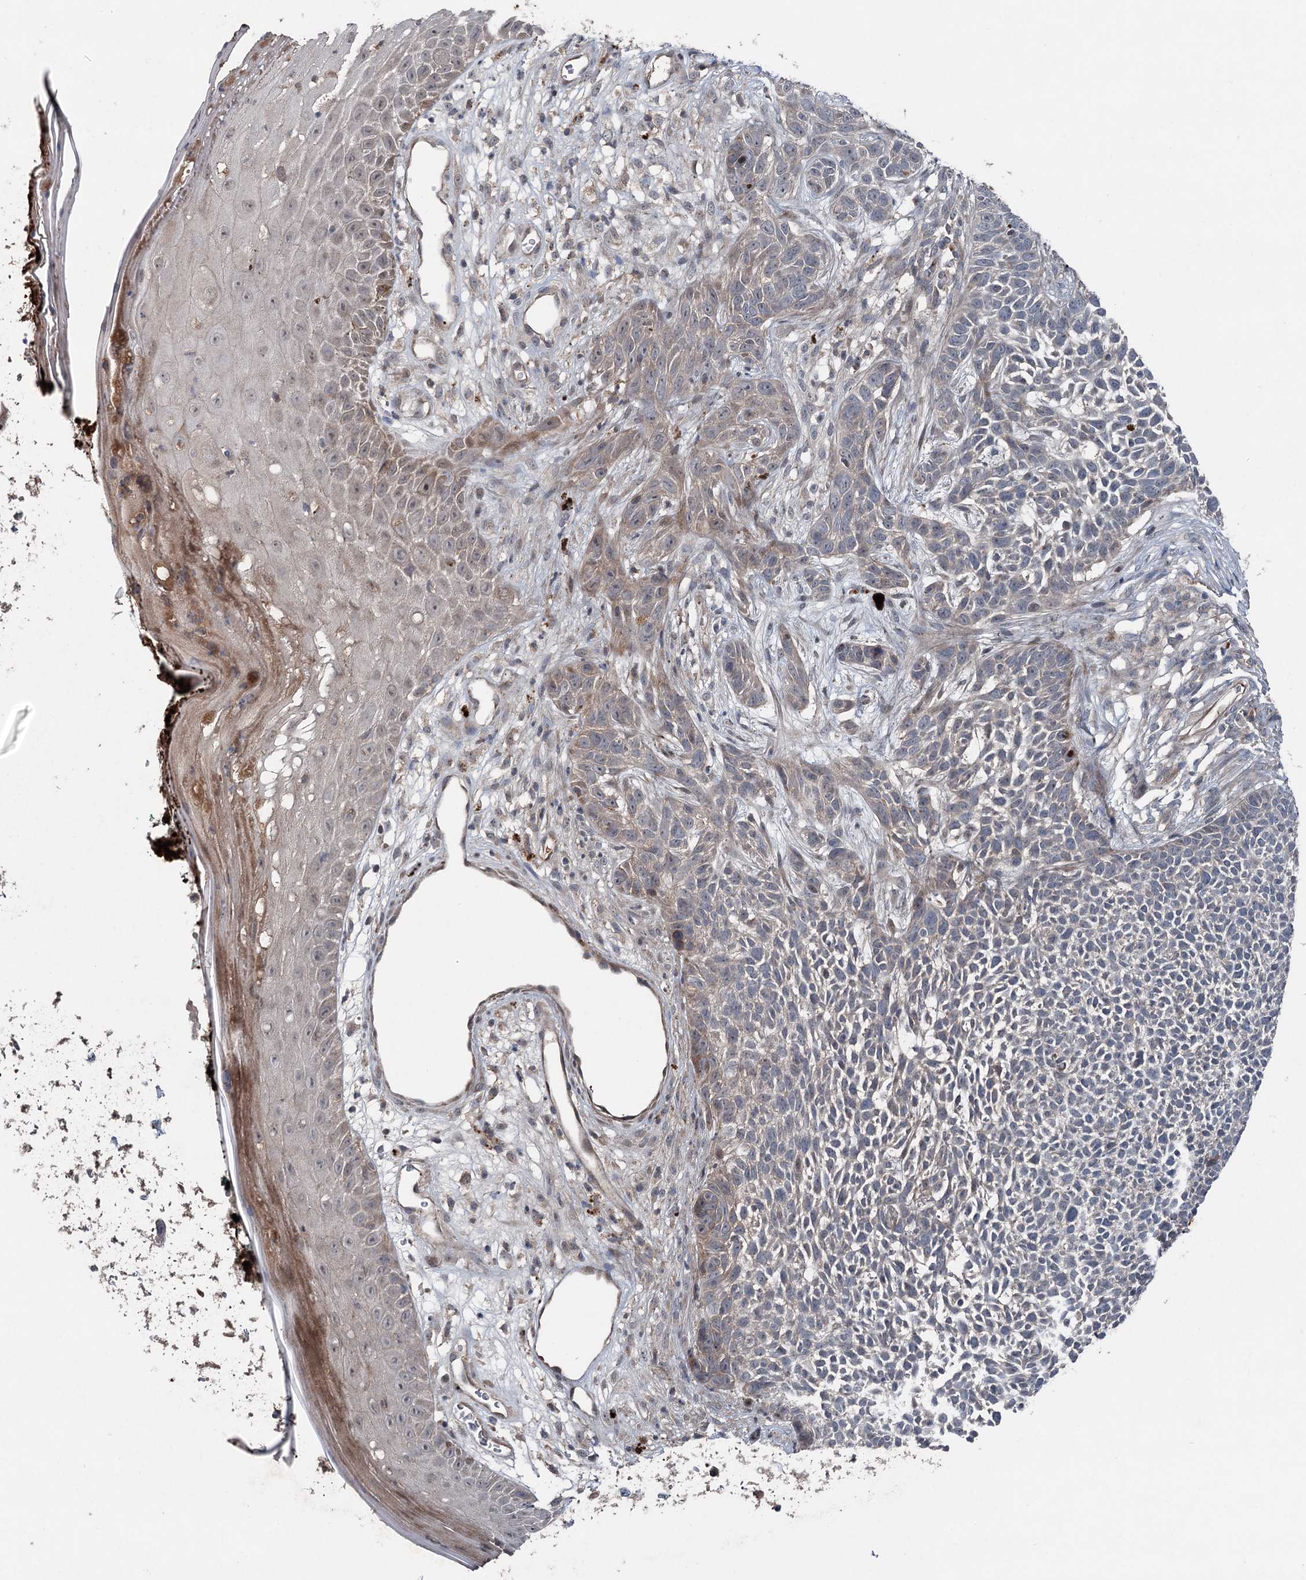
{"staining": {"intensity": "weak", "quantity": "<25%", "location": "cytoplasmic/membranous"}, "tissue": "skin cancer", "cell_type": "Tumor cells", "image_type": "cancer", "snomed": [{"axis": "morphology", "description": "Basal cell carcinoma"}, {"axis": "topography", "description": "Skin"}], "caption": "The micrograph exhibits no staining of tumor cells in basal cell carcinoma (skin).", "gene": "MAPK8IP2", "patient": {"sex": "female", "age": 84}}